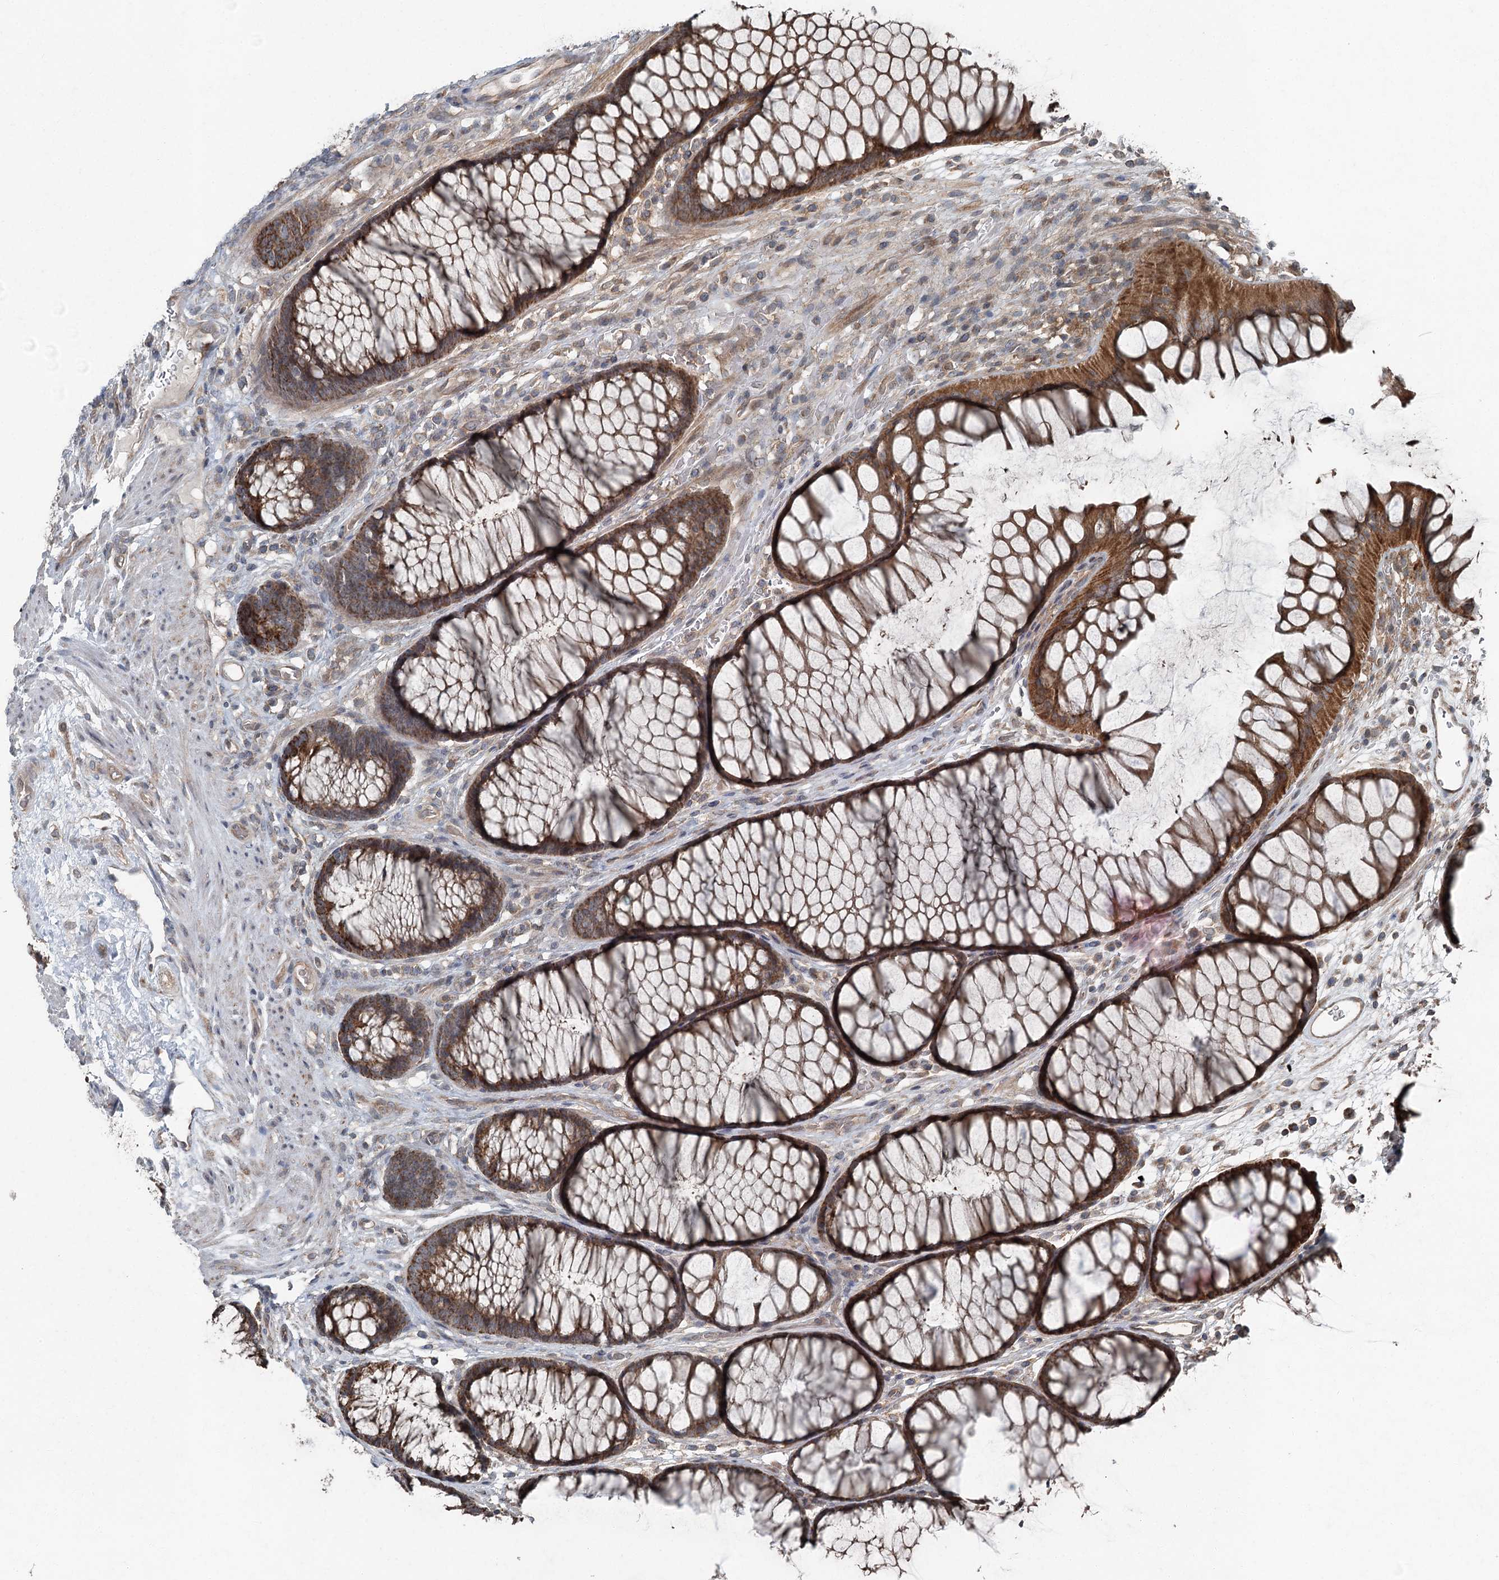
{"staining": {"intensity": "weak", "quantity": "25%-75%", "location": "cytoplasmic/membranous"}, "tissue": "colon", "cell_type": "Endothelial cells", "image_type": "normal", "snomed": [{"axis": "morphology", "description": "Normal tissue, NOS"}, {"axis": "topography", "description": "Colon"}], "caption": "The histopathology image demonstrates immunohistochemical staining of unremarkable colon. There is weak cytoplasmic/membranous staining is identified in about 25%-75% of endothelial cells.", "gene": "SKIC3", "patient": {"sex": "female", "age": 82}}